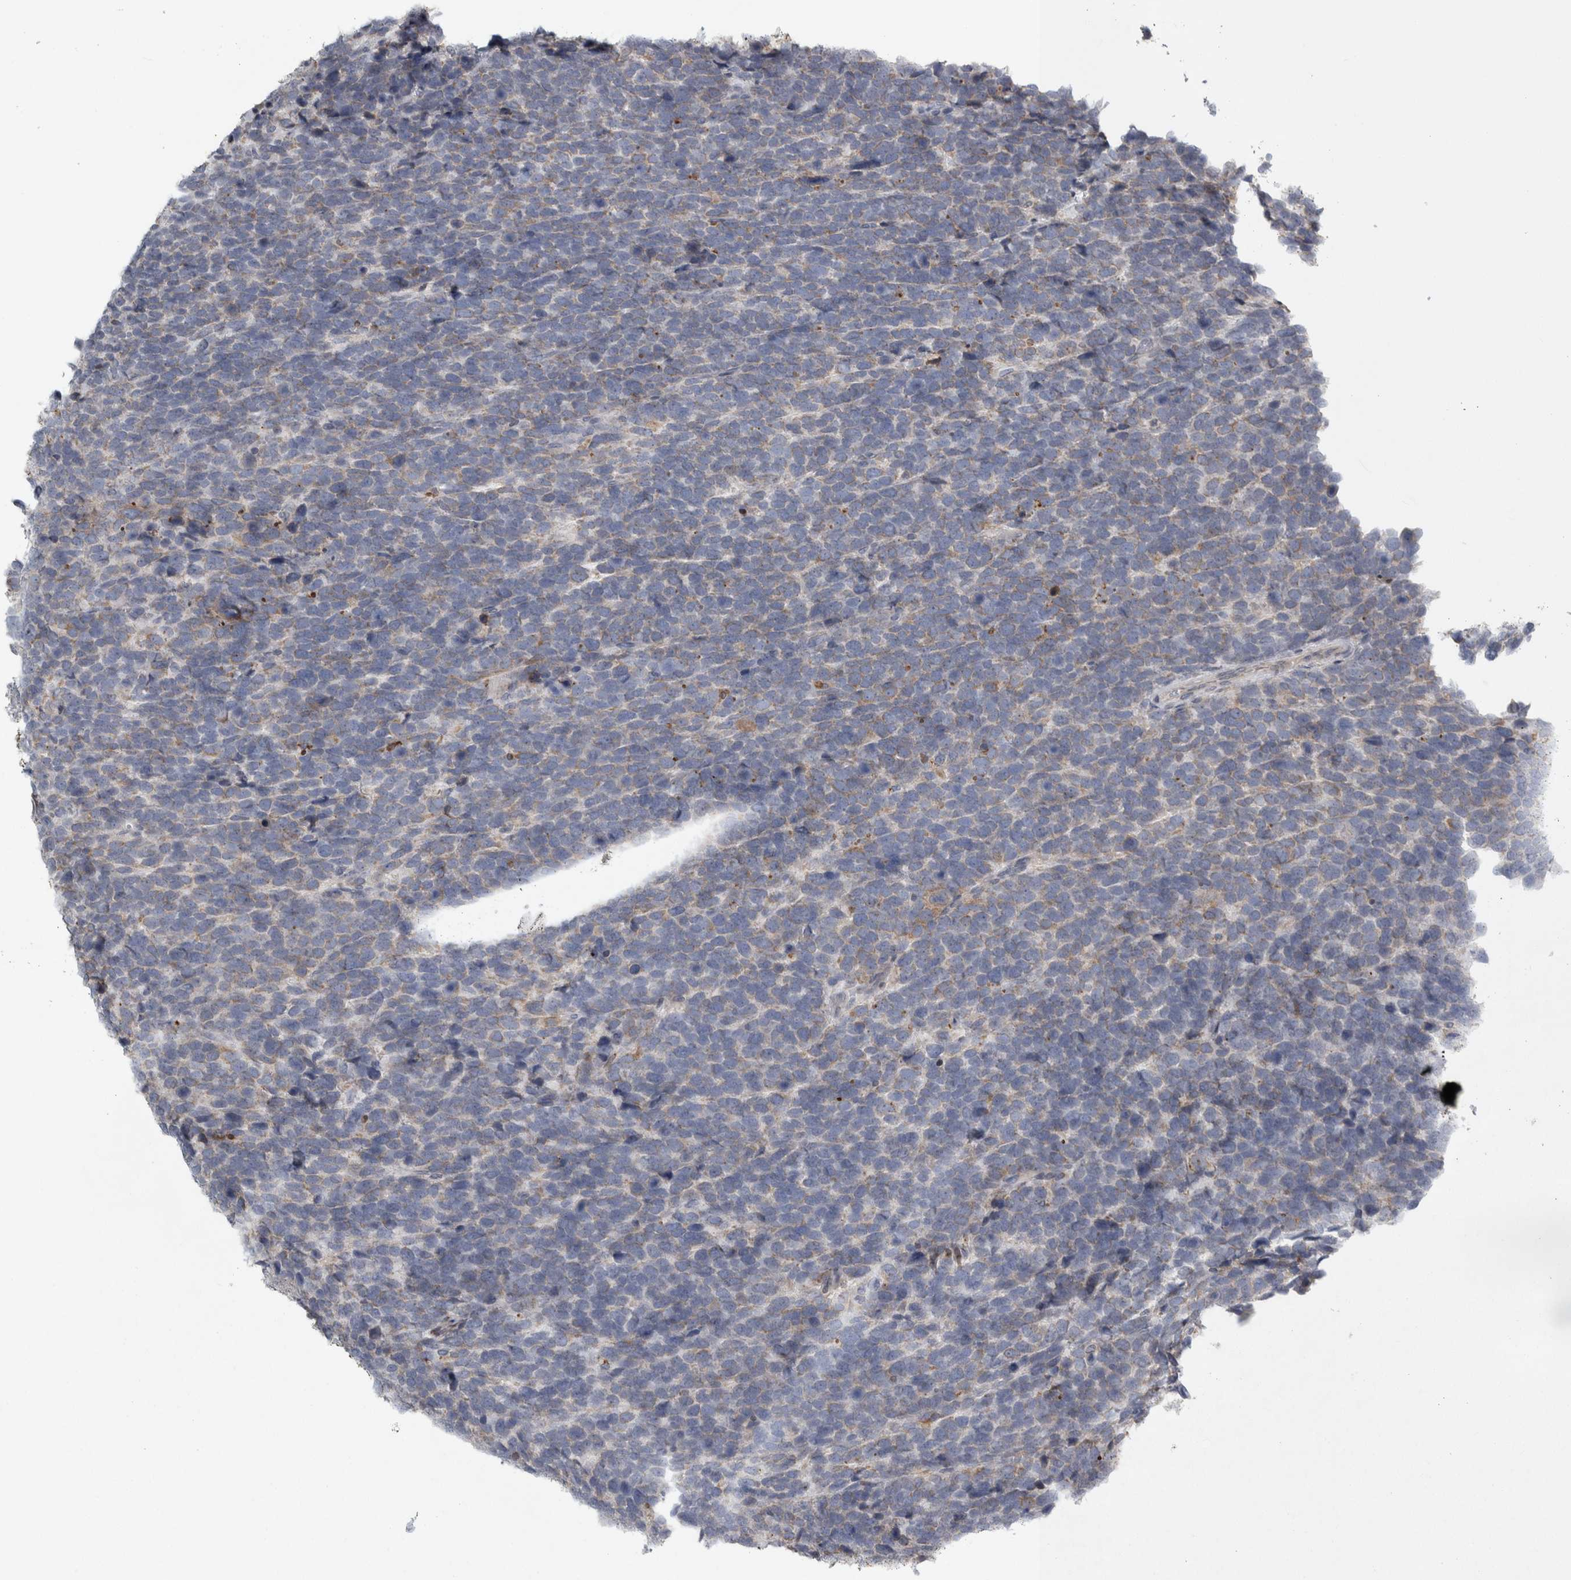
{"staining": {"intensity": "weak", "quantity": "<25%", "location": "cytoplasmic/membranous"}, "tissue": "urothelial cancer", "cell_type": "Tumor cells", "image_type": "cancer", "snomed": [{"axis": "morphology", "description": "Urothelial carcinoma, High grade"}, {"axis": "topography", "description": "Urinary bladder"}], "caption": "A high-resolution micrograph shows IHC staining of urothelial cancer, which demonstrates no significant positivity in tumor cells.", "gene": "SIGMAR1", "patient": {"sex": "female", "age": 82}}